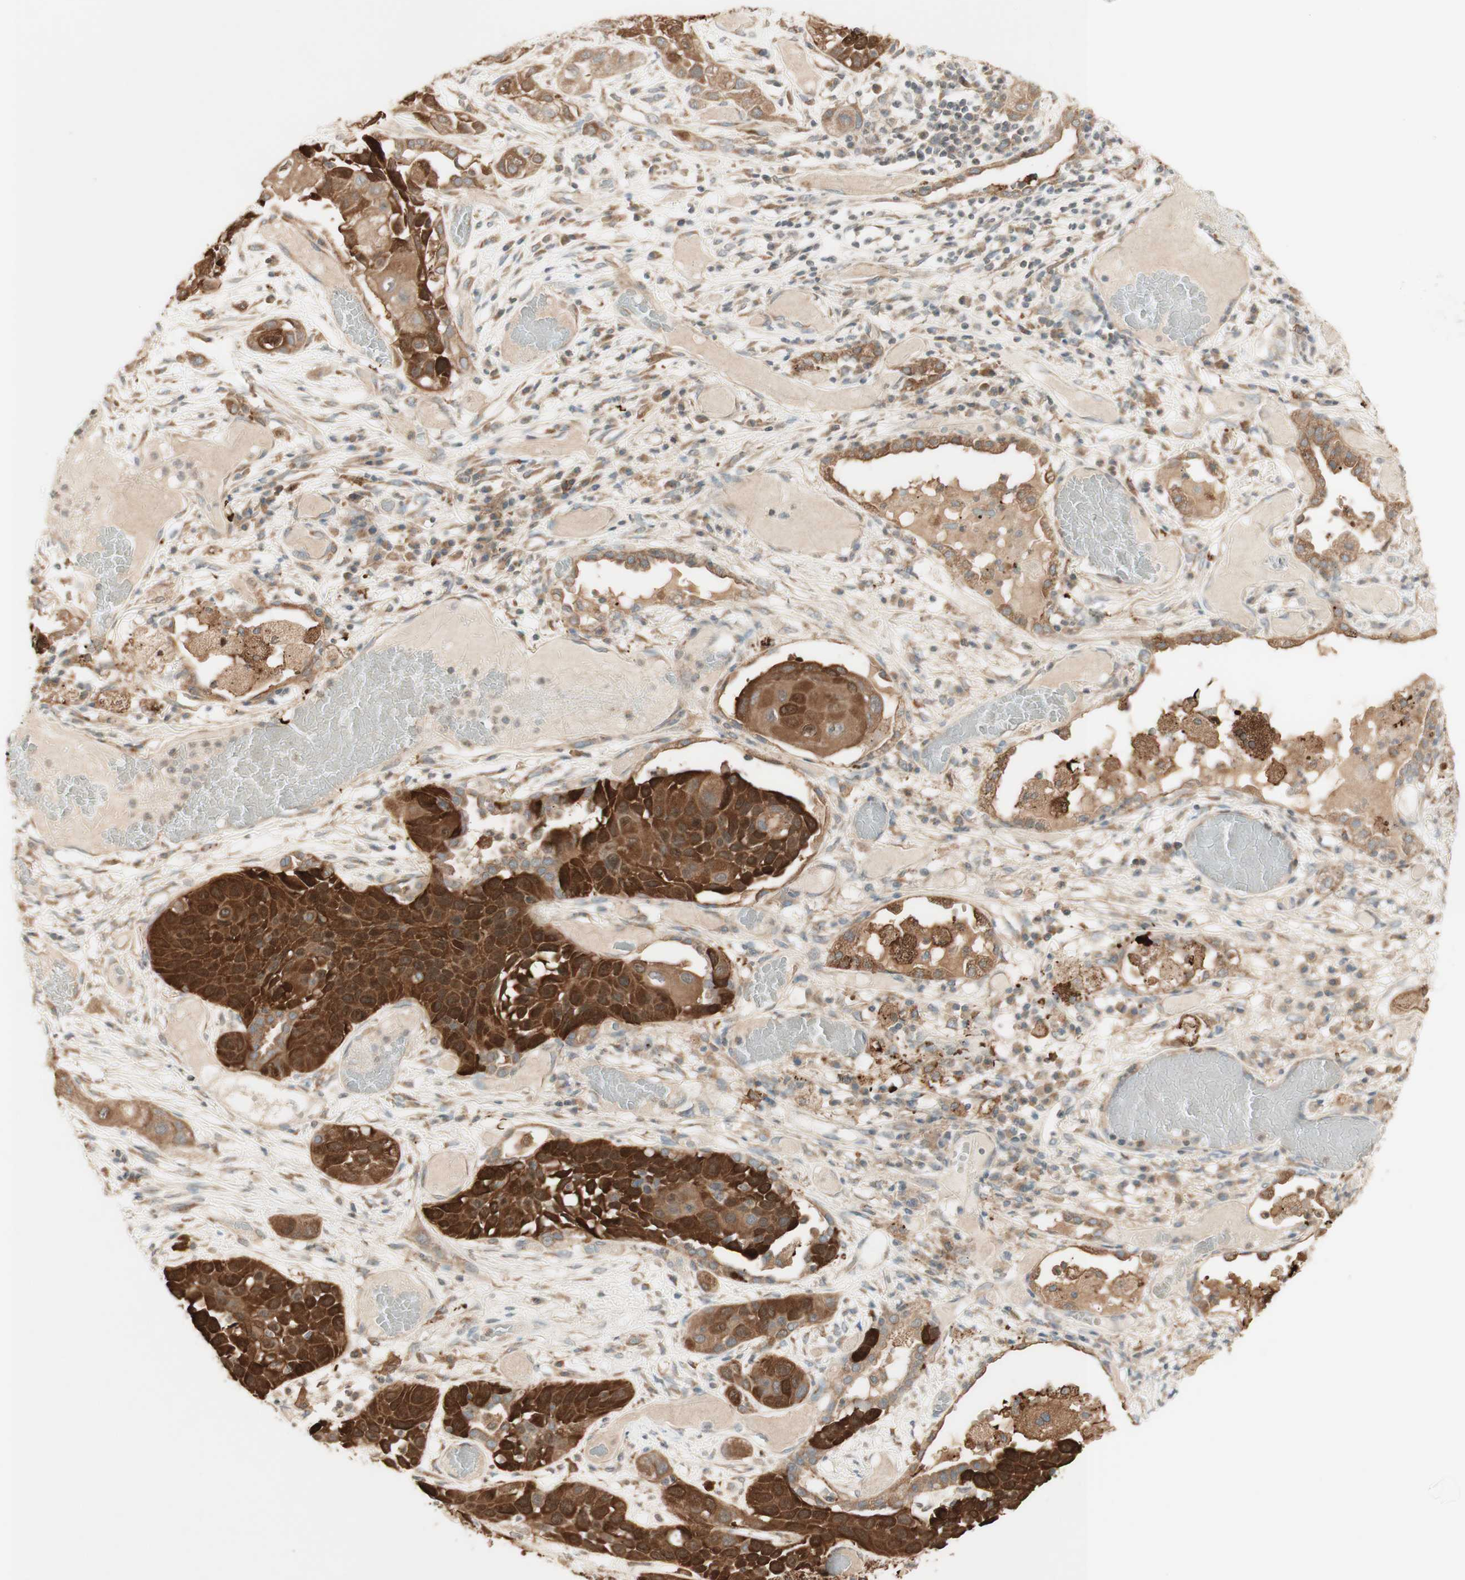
{"staining": {"intensity": "strong", "quantity": ">75%", "location": "cytoplasmic/membranous"}, "tissue": "lung cancer", "cell_type": "Tumor cells", "image_type": "cancer", "snomed": [{"axis": "morphology", "description": "Squamous cell carcinoma, NOS"}, {"axis": "topography", "description": "Lung"}], "caption": "Lung cancer (squamous cell carcinoma) stained with DAB immunohistochemistry (IHC) displays high levels of strong cytoplasmic/membranous expression in about >75% of tumor cells. Immunohistochemistry stains the protein in brown and the nuclei are stained blue.", "gene": "CLCN2", "patient": {"sex": "male", "age": 71}}